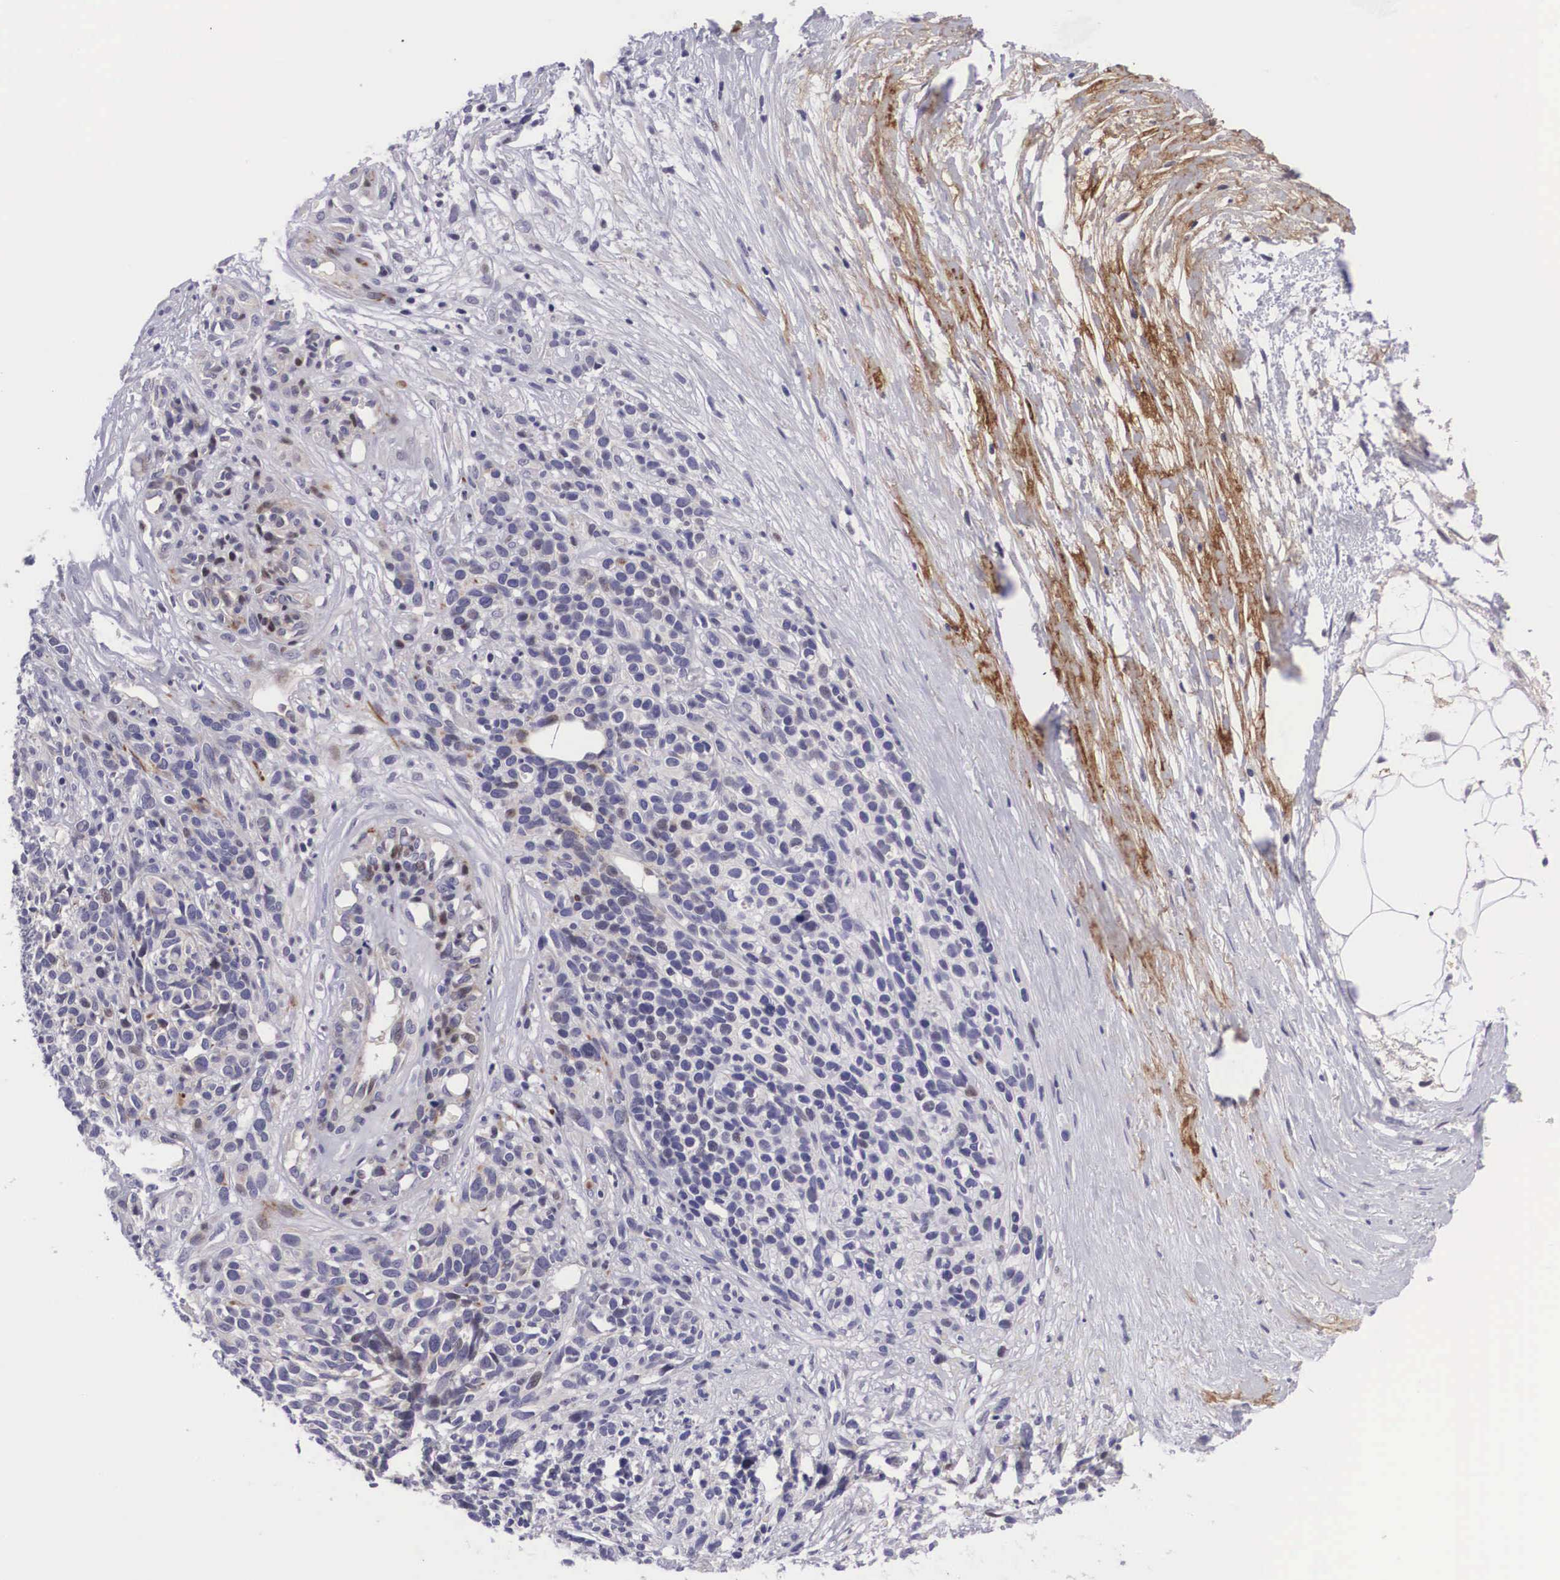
{"staining": {"intensity": "moderate", "quantity": "25%-75%", "location": "cytoplasmic/membranous,nuclear"}, "tissue": "melanoma", "cell_type": "Tumor cells", "image_type": "cancer", "snomed": [{"axis": "morphology", "description": "Malignant melanoma, NOS"}, {"axis": "topography", "description": "Skin"}], "caption": "Moderate cytoplasmic/membranous and nuclear protein staining is identified in approximately 25%-75% of tumor cells in melanoma.", "gene": "EMID1", "patient": {"sex": "female", "age": 85}}